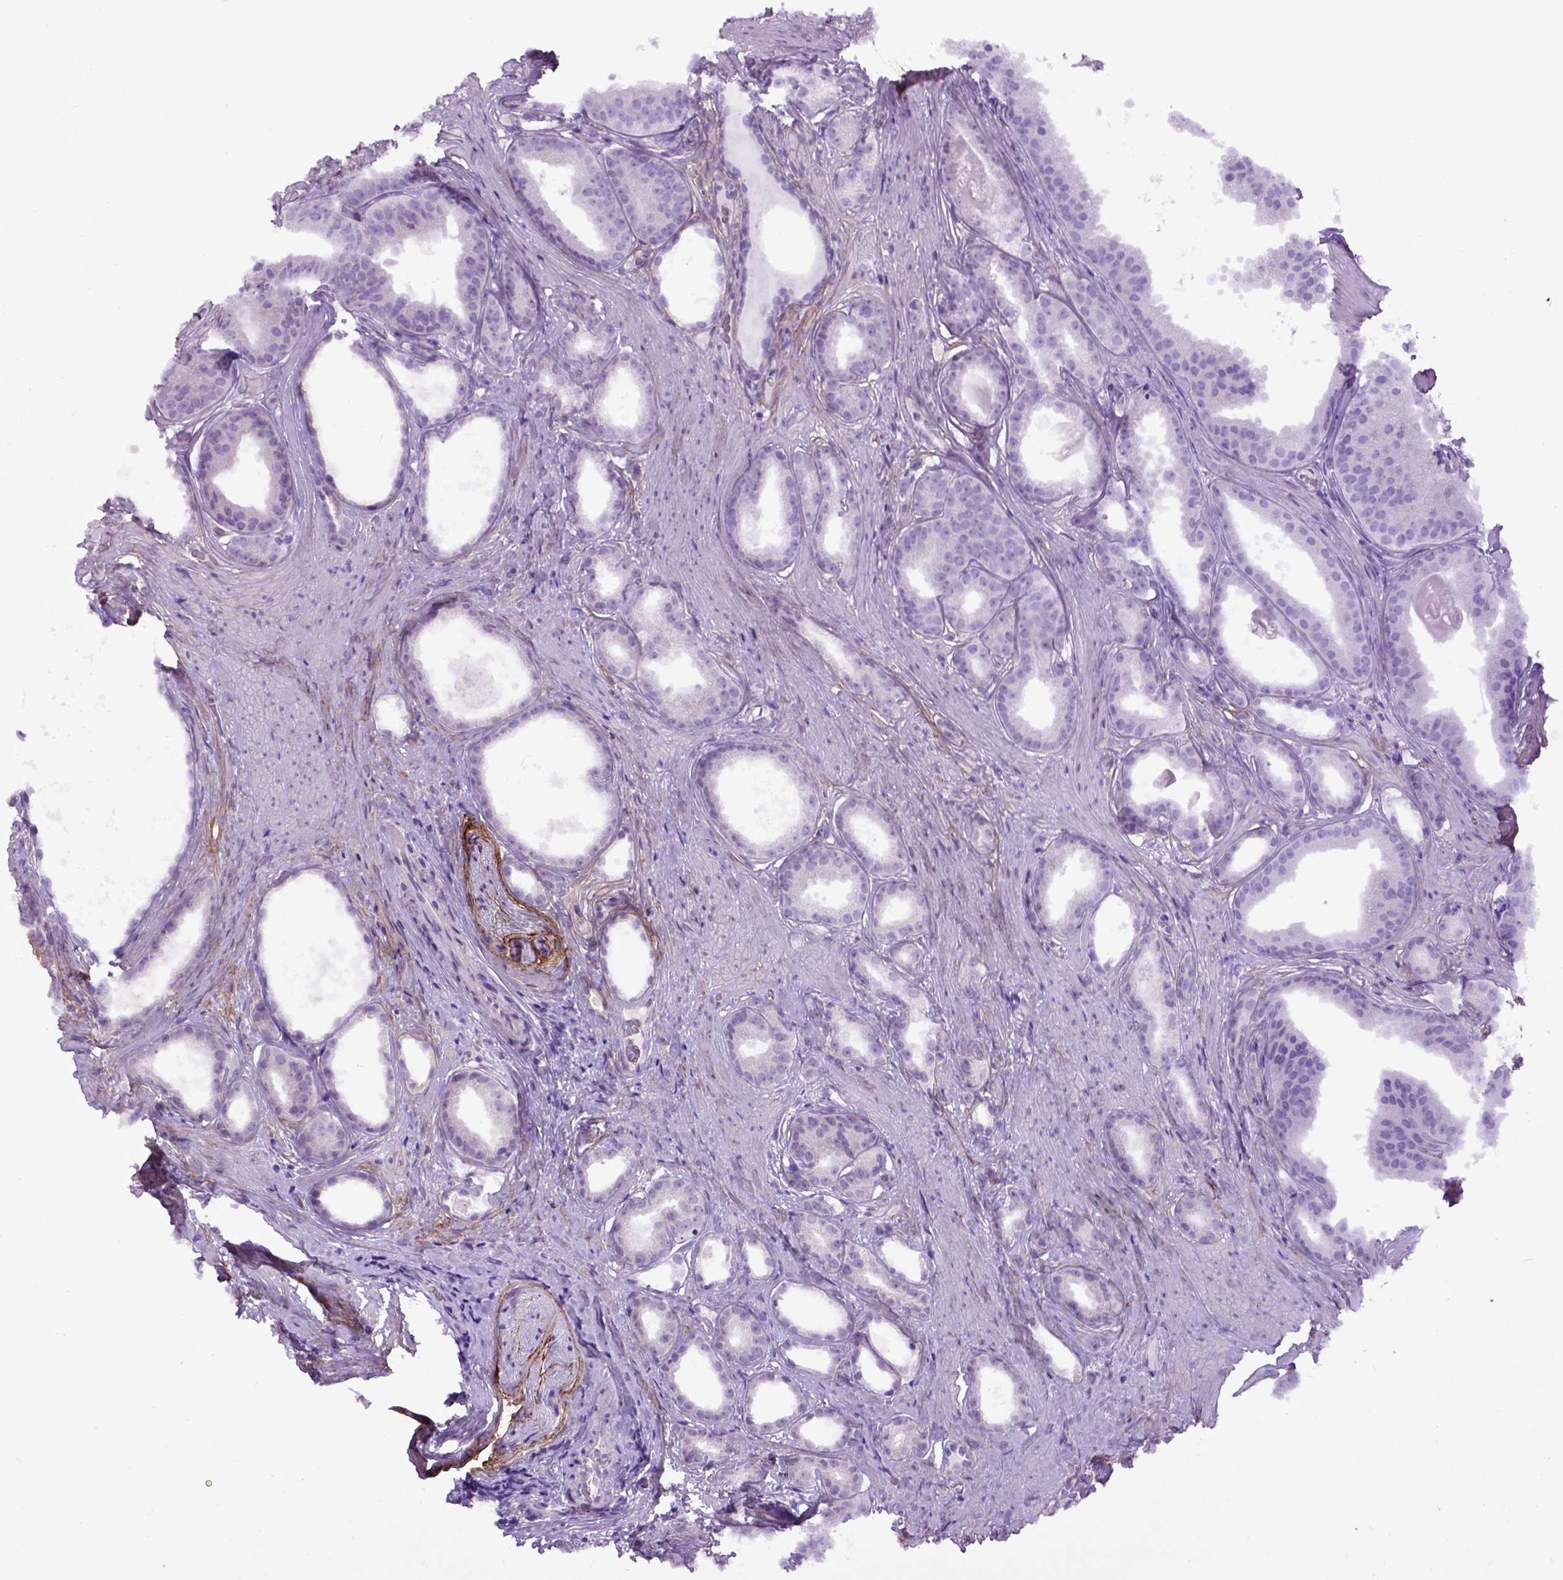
{"staining": {"intensity": "negative", "quantity": "none", "location": "none"}, "tissue": "prostate cancer", "cell_type": "Tumor cells", "image_type": "cancer", "snomed": [{"axis": "morphology", "description": "Adenocarcinoma, Low grade"}, {"axis": "topography", "description": "Prostate"}], "caption": "DAB immunohistochemical staining of human prostate cancer shows no significant expression in tumor cells. (Immunohistochemistry, brightfield microscopy, high magnification).", "gene": "EMILIN3", "patient": {"sex": "male", "age": 65}}